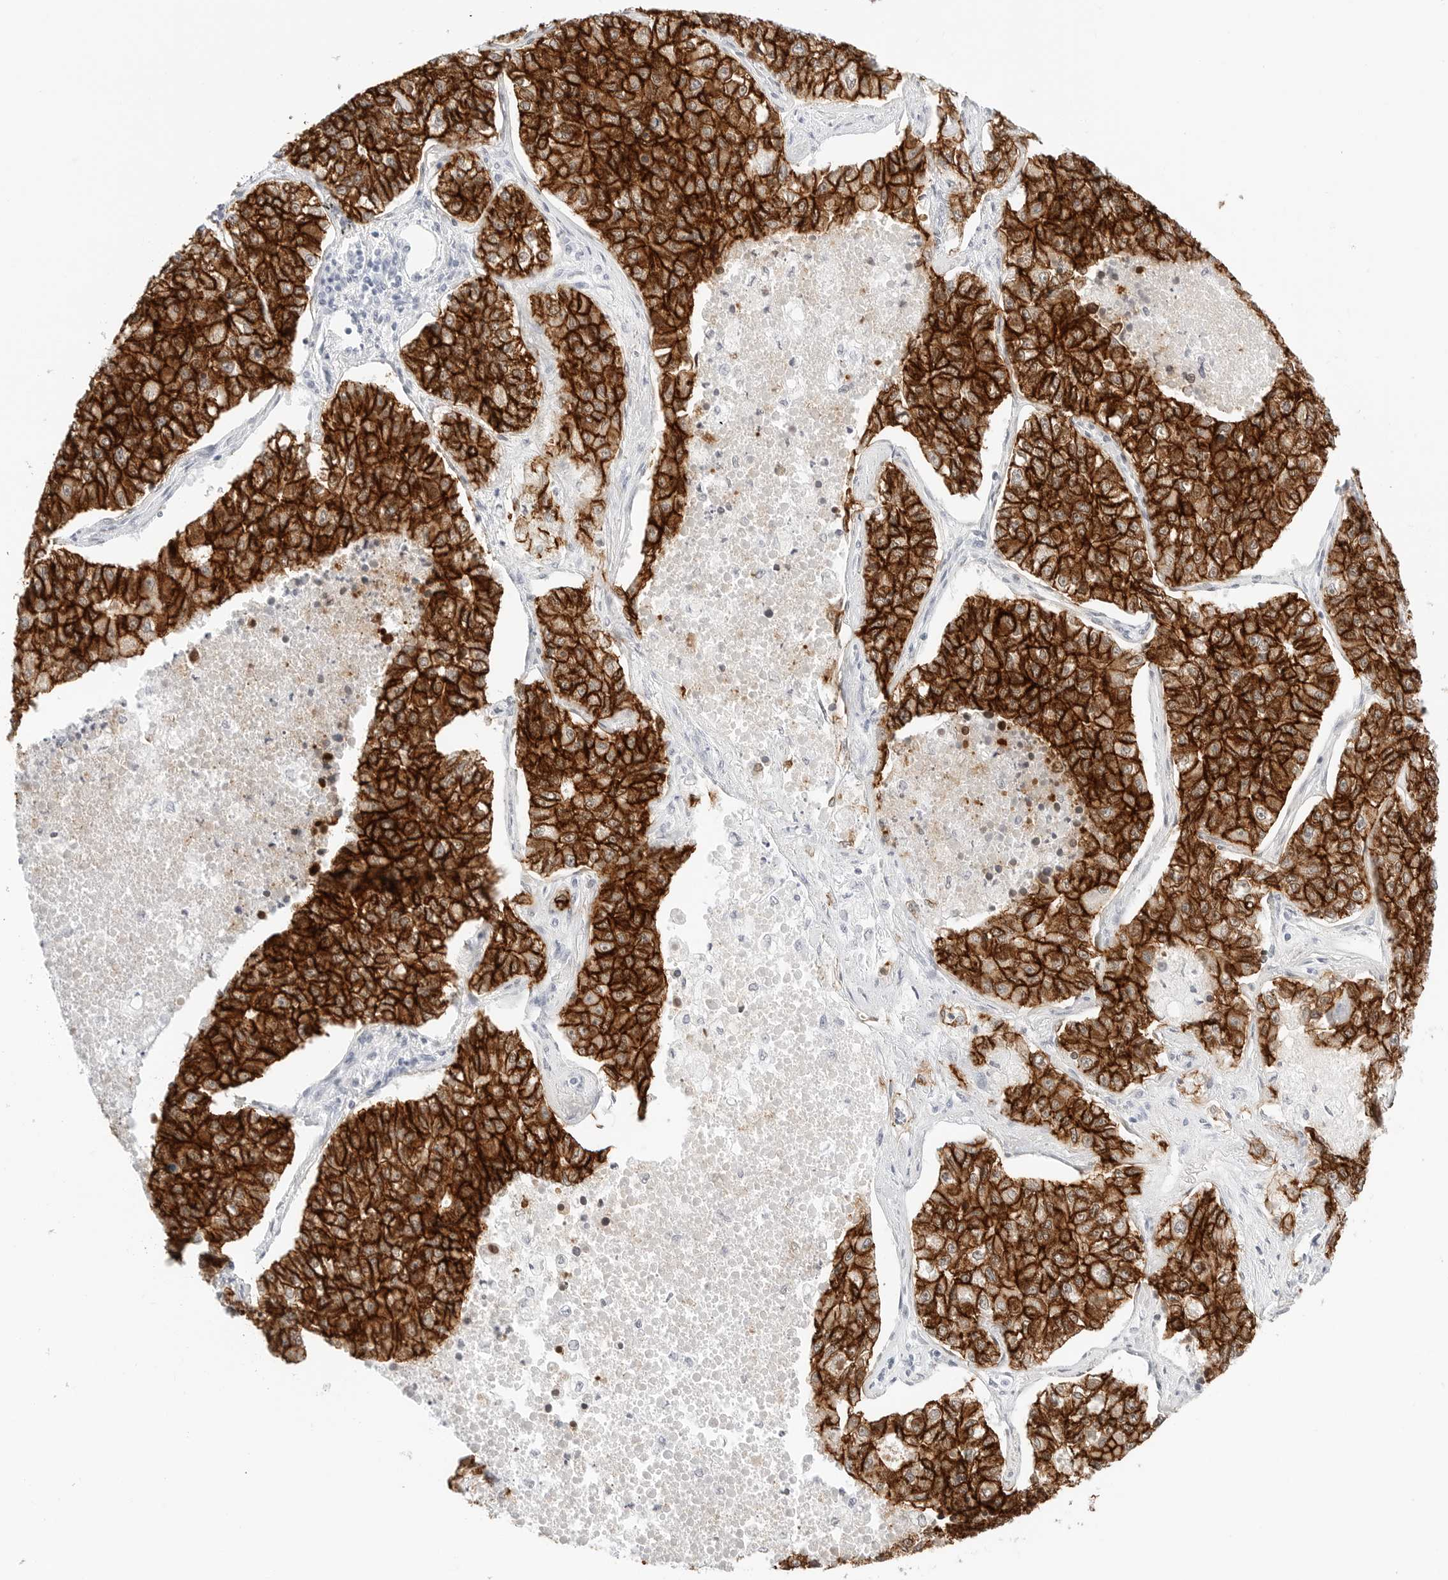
{"staining": {"intensity": "strong", "quantity": ">75%", "location": "cytoplasmic/membranous"}, "tissue": "lung cancer", "cell_type": "Tumor cells", "image_type": "cancer", "snomed": [{"axis": "morphology", "description": "Adenocarcinoma, NOS"}, {"axis": "topography", "description": "Lung"}], "caption": "The micrograph reveals a brown stain indicating the presence of a protein in the cytoplasmic/membranous of tumor cells in adenocarcinoma (lung). The staining was performed using DAB, with brown indicating positive protein expression. Nuclei are stained blue with hematoxylin.", "gene": "CDH1", "patient": {"sex": "male", "age": 49}}